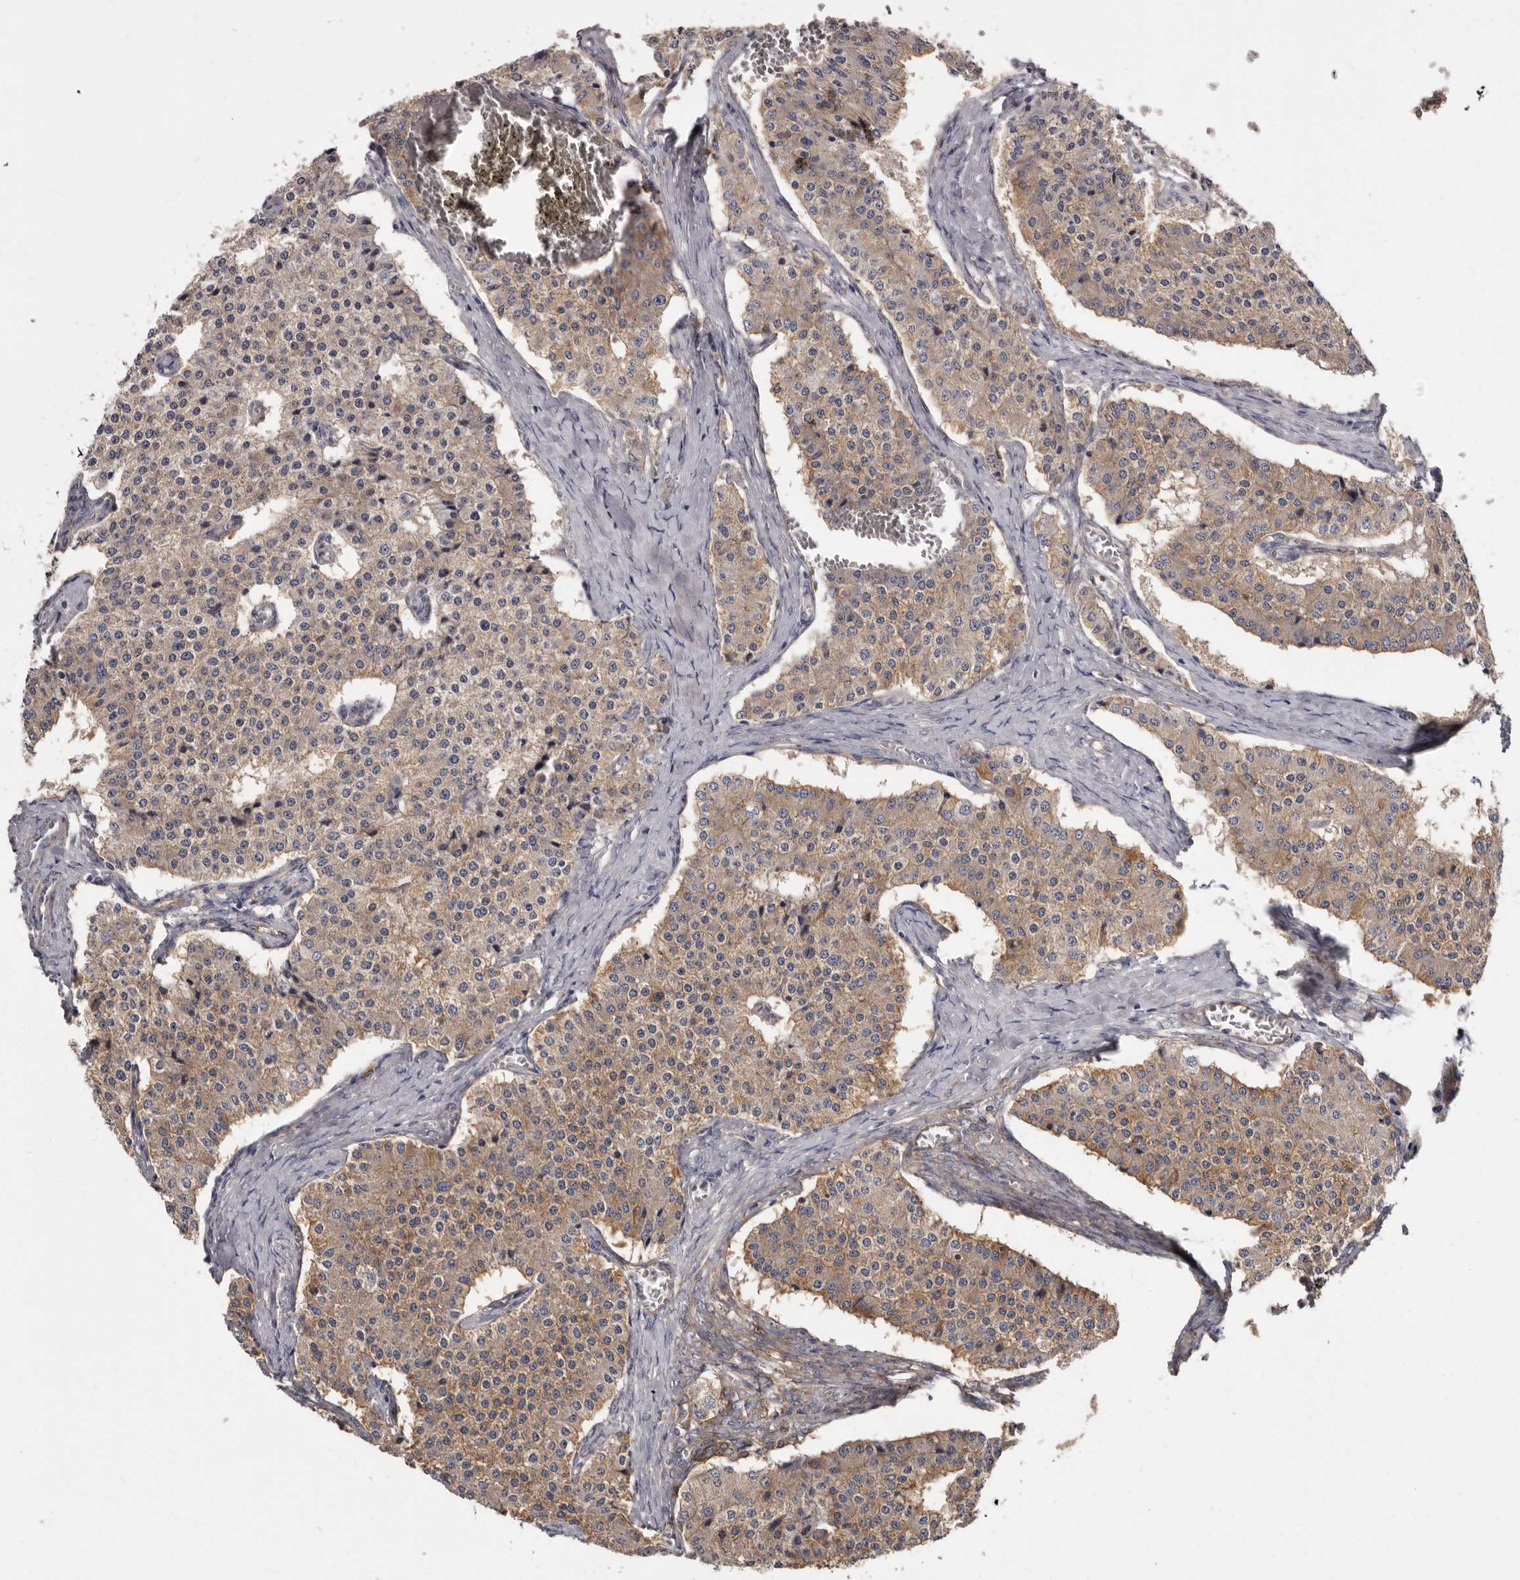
{"staining": {"intensity": "moderate", "quantity": ">75%", "location": "cytoplasmic/membranous"}, "tissue": "carcinoid", "cell_type": "Tumor cells", "image_type": "cancer", "snomed": [{"axis": "morphology", "description": "Carcinoid, malignant, NOS"}, {"axis": "topography", "description": "Colon"}], "caption": "This photomicrograph exhibits immunohistochemistry (IHC) staining of human malignant carcinoid, with medium moderate cytoplasmic/membranous positivity in approximately >75% of tumor cells.", "gene": "ENAH", "patient": {"sex": "female", "age": 52}}